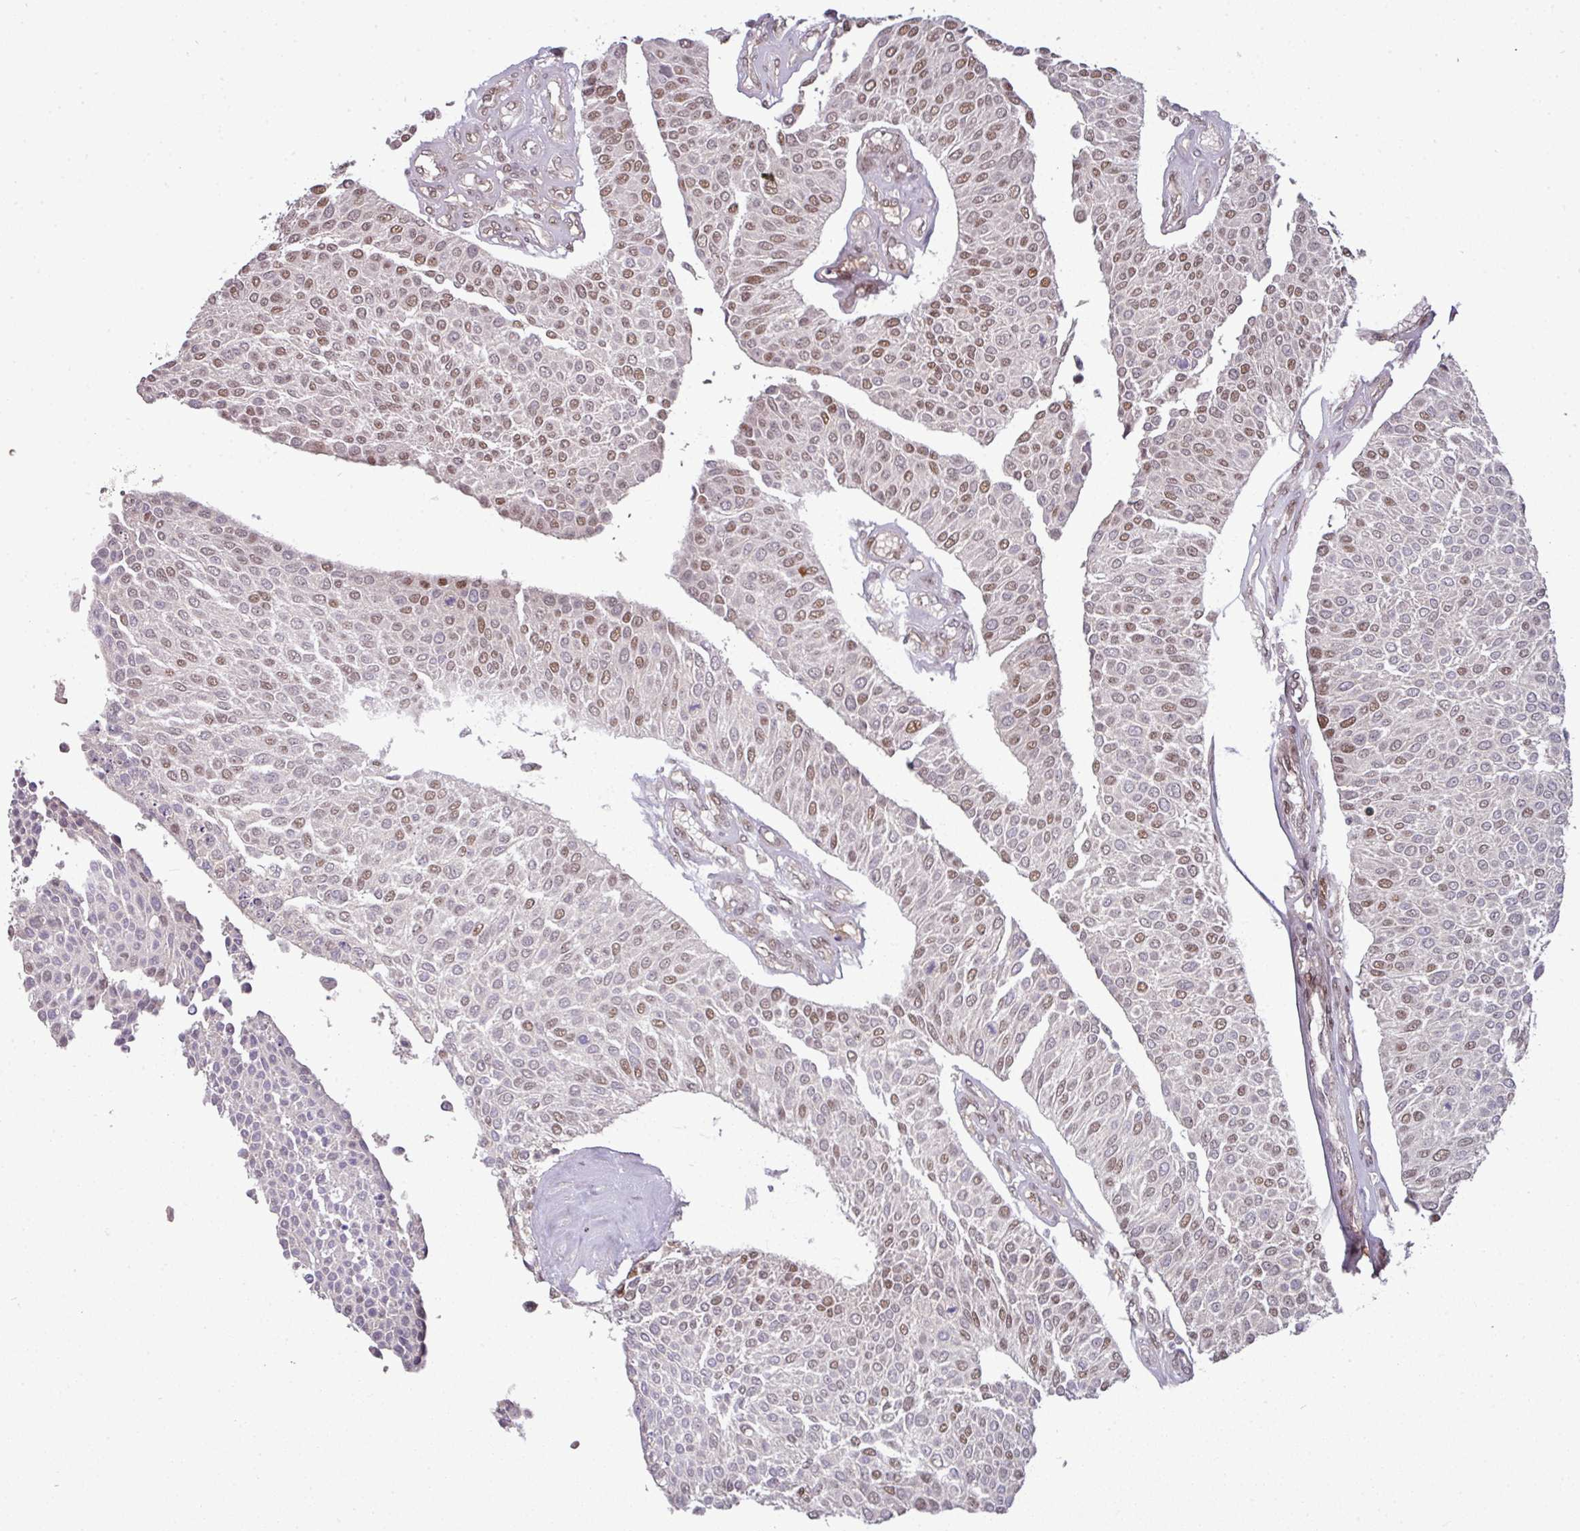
{"staining": {"intensity": "moderate", "quantity": "25%-75%", "location": "nuclear"}, "tissue": "urothelial cancer", "cell_type": "Tumor cells", "image_type": "cancer", "snomed": [{"axis": "morphology", "description": "Urothelial carcinoma, NOS"}, {"axis": "topography", "description": "Urinary bladder"}], "caption": "Immunohistochemical staining of human urothelial cancer shows moderate nuclear protein expression in approximately 25%-75% of tumor cells.", "gene": "CIC", "patient": {"sex": "male", "age": 55}}